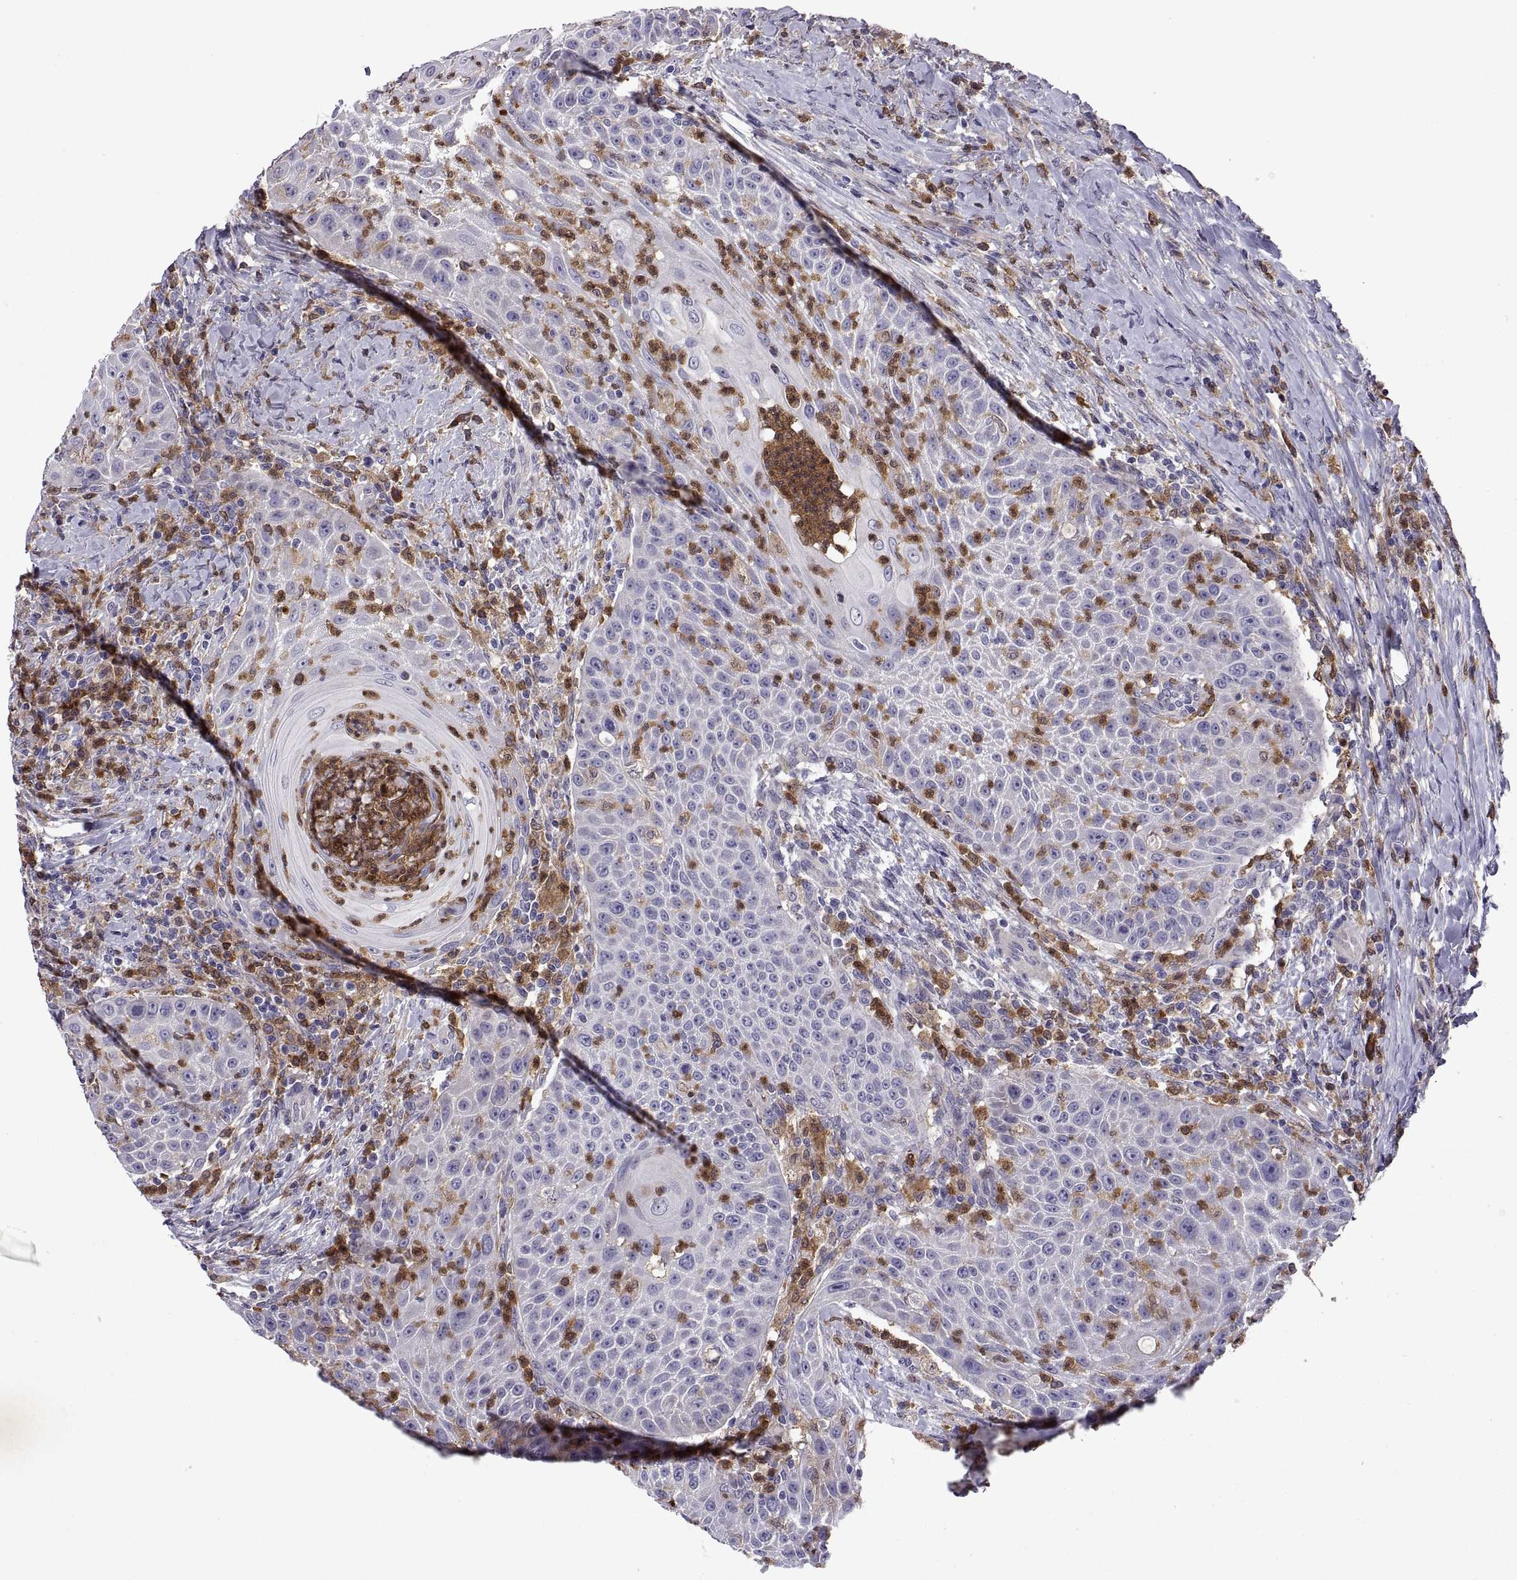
{"staining": {"intensity": "negative", "quantity": "none", "location": "none"}, "tissue": "head and neck cancer", "cell_type": "Tumor cells", "image_type": "cancer", "snomed": [{"axis": "morphology", "description": "Squamous cell carcinoma, NOS"}, {"axis": "topography", "description": "Head-Neck"}], "caption": "Immunohistochemical staining of head and neck cancer (squamous cell carcinoma) shows no significant positivity in tumor cells.", "gene": "DOK3", "patient": {"sex": "male", "age": 69}}